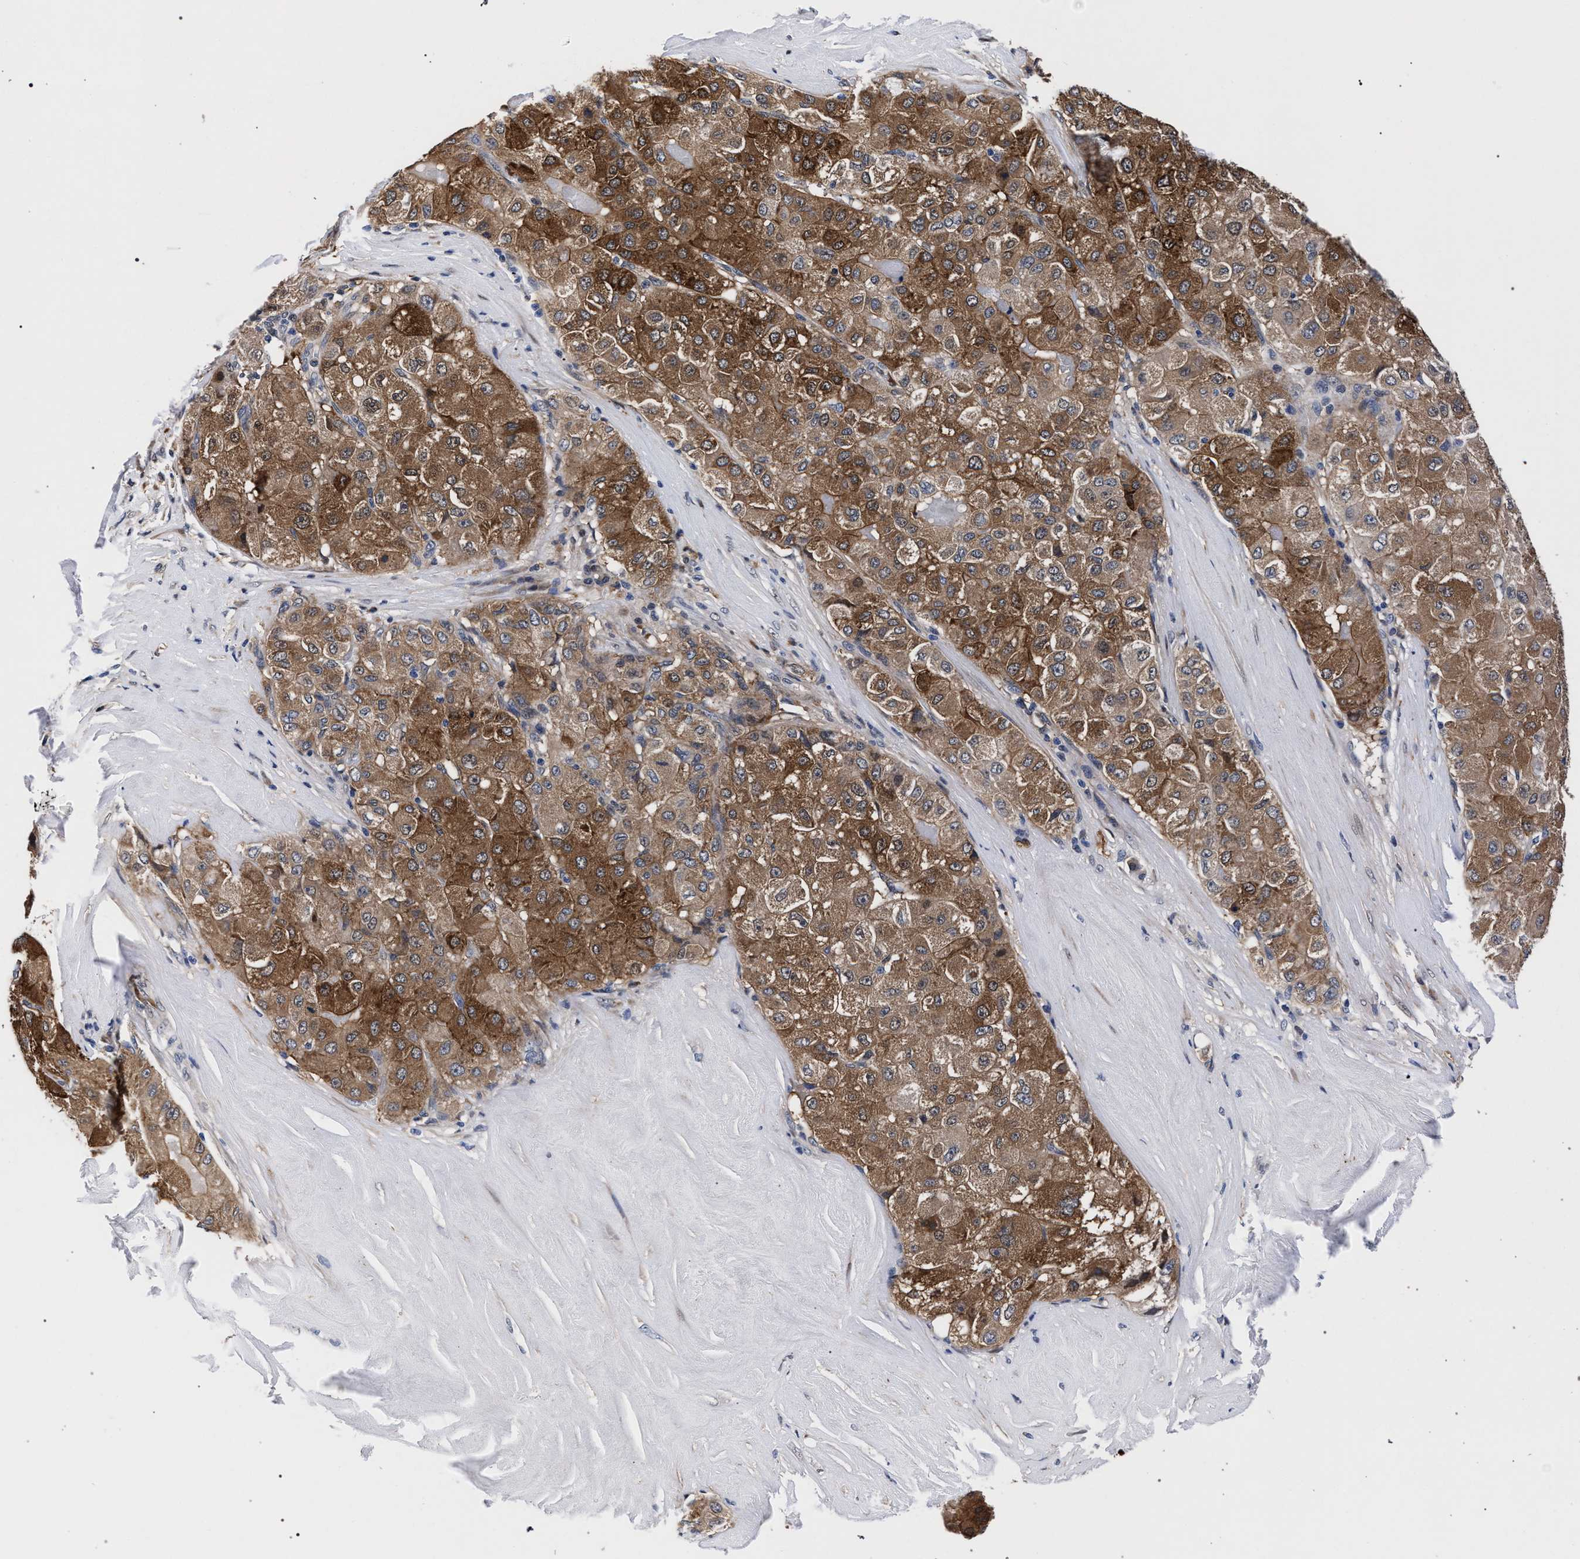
{"staining": {"intensity": "moderate", "quantity": ">75%", "location": "cytoplasmic/membranous"}, "tissue": "liver cancer", "cell_type": "Tumor cells", "image_type": "cancer", "snomed": [{"axis": "morphology", "description": "Carcinoma, Hepatocellular, NOS"}, {"axis": "topography", "description": "Liver"}], "caption": "Moderate cytoplasmic/membranous protein positivity is seen in approximately >75% of tumor cells in liver cancer (hepatocellular carcinoma). The staining was performed using DAB, with brown indicating positive protein expression. Nuclei are stained blue with hematoxylin.", "gene": "ZNF462", "patient": {"sex": "male", "age": 80}}